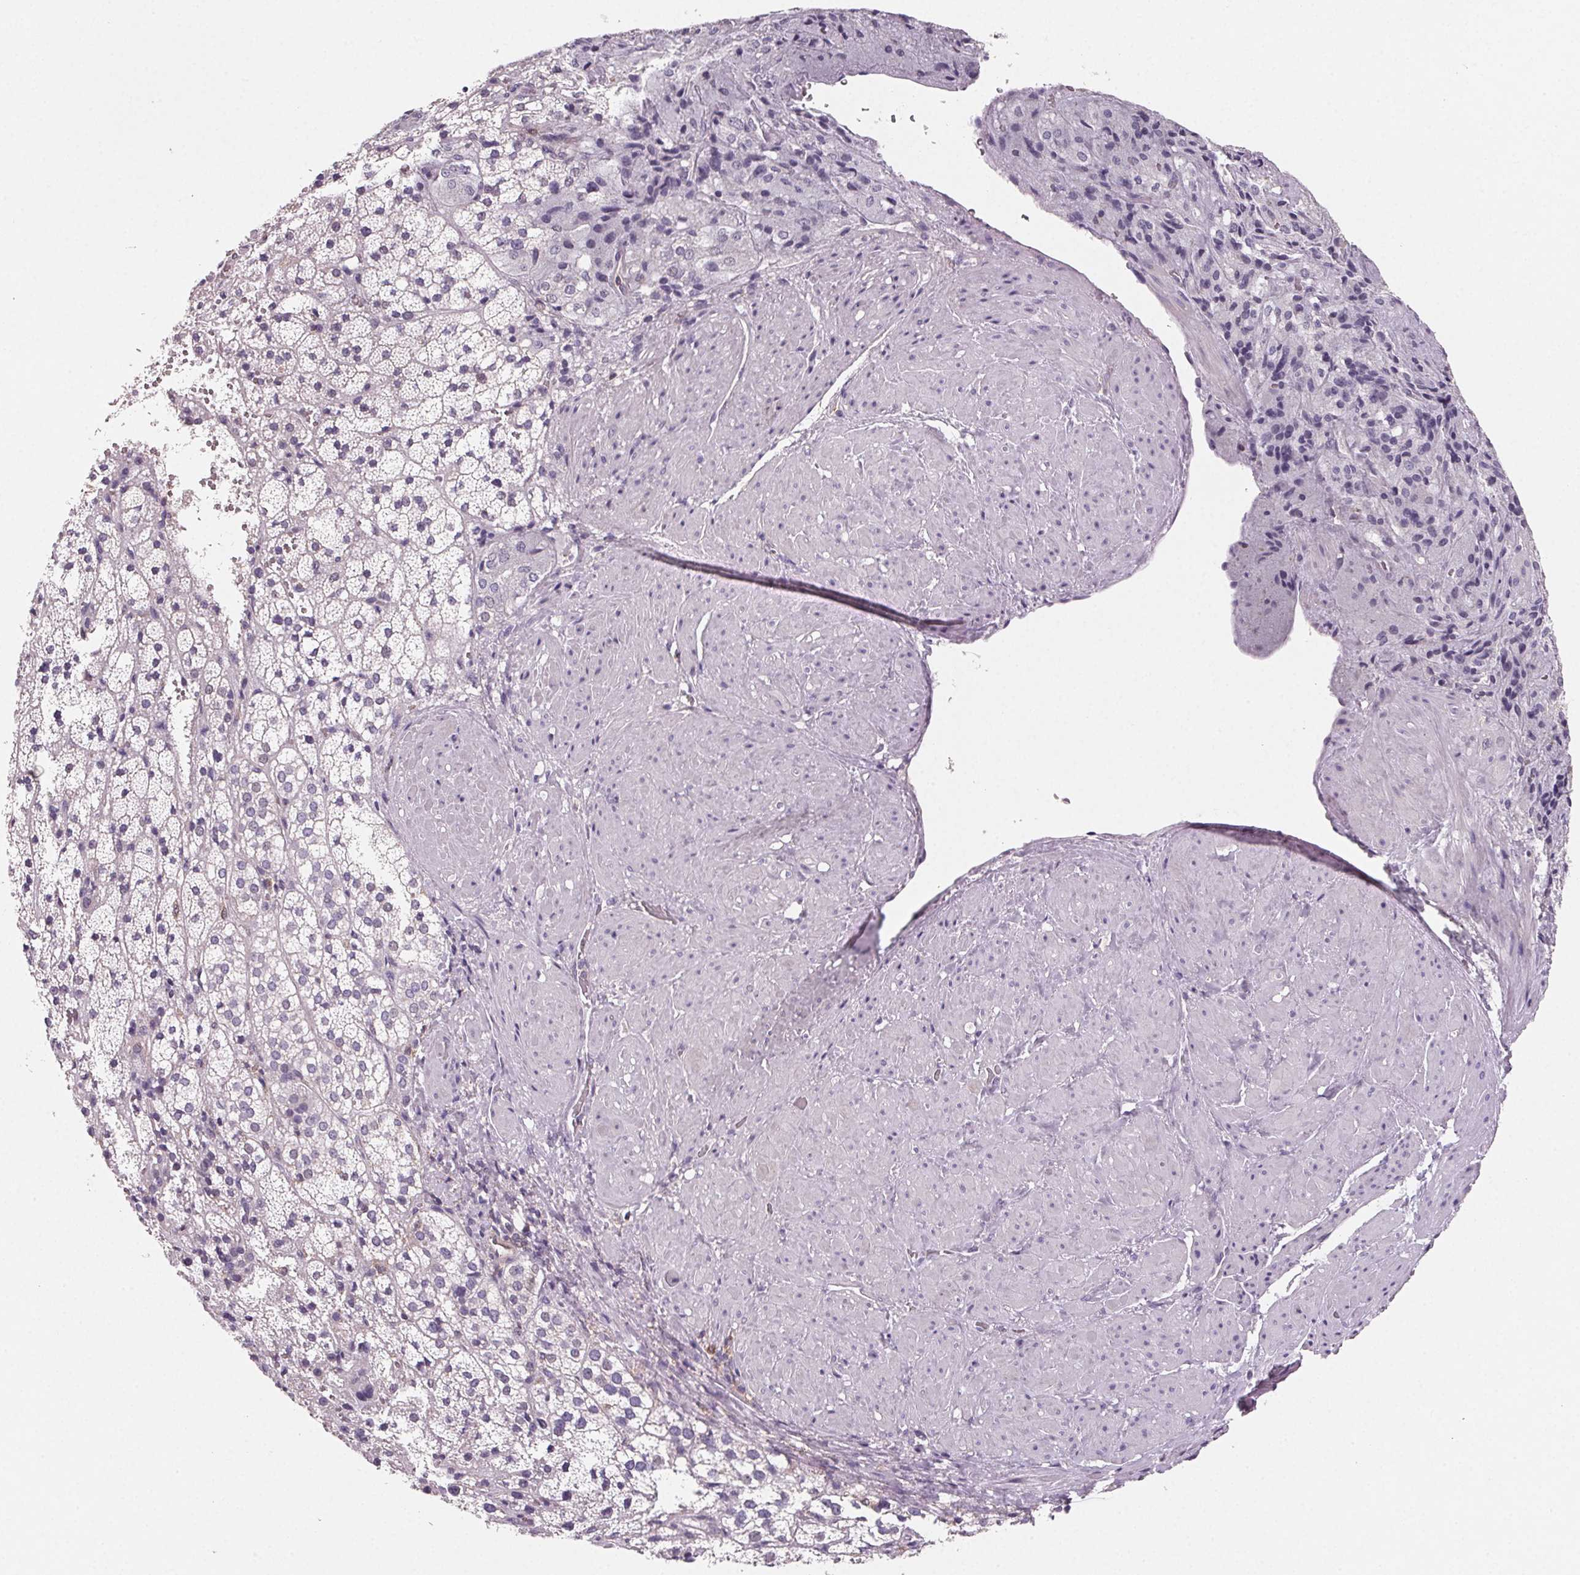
{"staining": {"intensity": "negative", "quantity": "none", "location": "none"}, "tissue": "adrenal gland", "cell_type": "Glandular cells", "image_type": "normal", "snomed": [{"axis": "morphology", "description": "Normal tissue, NOS"}, {"axis": "topography", "description": "Adrenal gland"}], "caption": "Adrenal gland was stained to show a protein in brown. There is no significant positivity in glandular cells. (IHC, brightfield microscopy, high magnification).", "gene": "GBP1", "patient": {"sex": "male", "age": 53}}